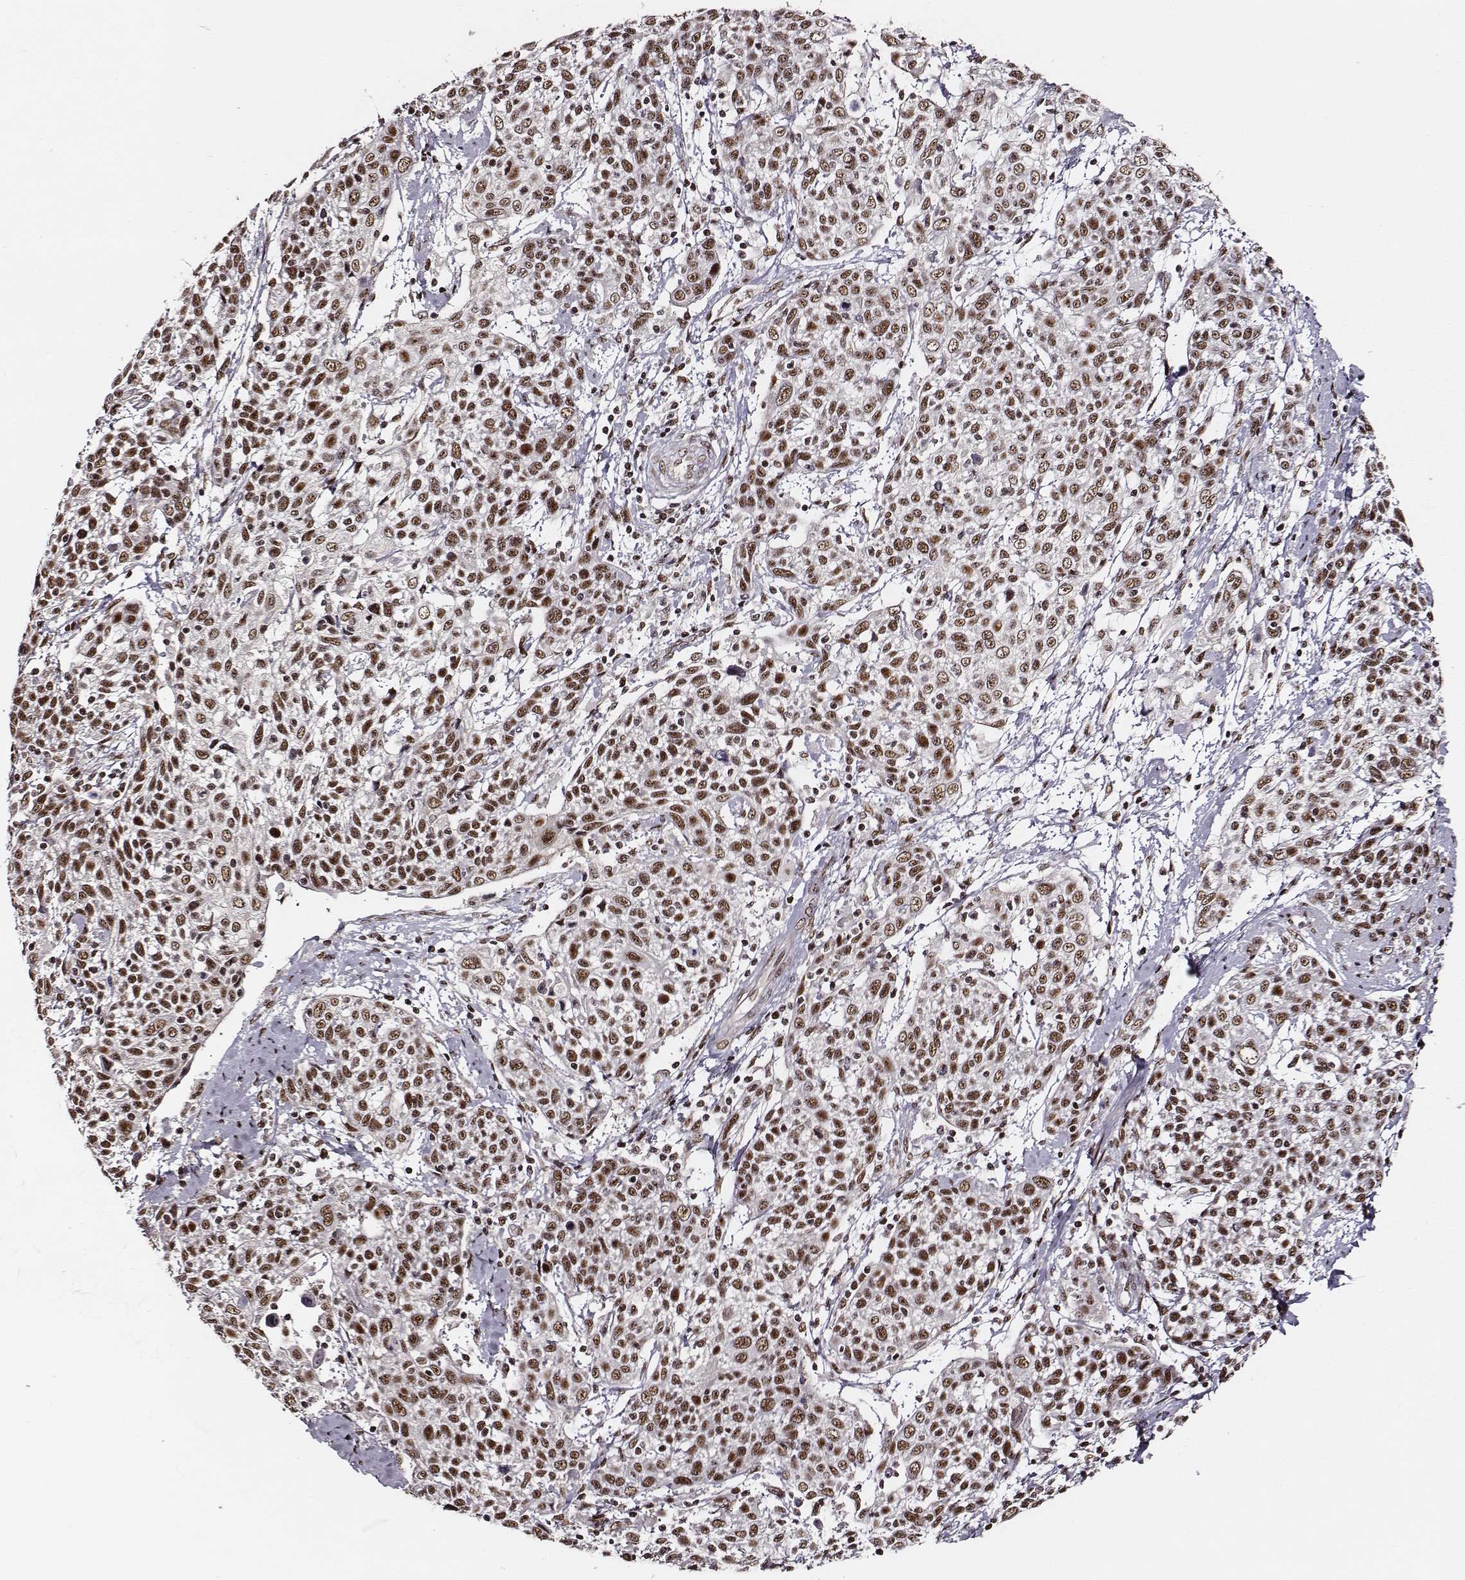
{"staining": {"intensity": "strong", "quantity": ">75%", "location": "nuclear"}, "tissue": "cervical cancer", "cell_type": "Tumor cells", "image_type": "cancer", "snomed": [{"axis": "morphology", "description": "Squamous cell carcinoma, NOS"}, {"axis": "topography", "description": "Cervix"}], "caption": "The photomicrograph displays a brown stain indicating the presence of a protein in the nuclear of tumor cells in cervical cancer. The protein of interest is stained brown, and the nuclei are stained in blue (DAB IHC with brightfield microscopy, high magnification).", "gene": "PPARA", "patient": {"sex": "female", "age": 61}}